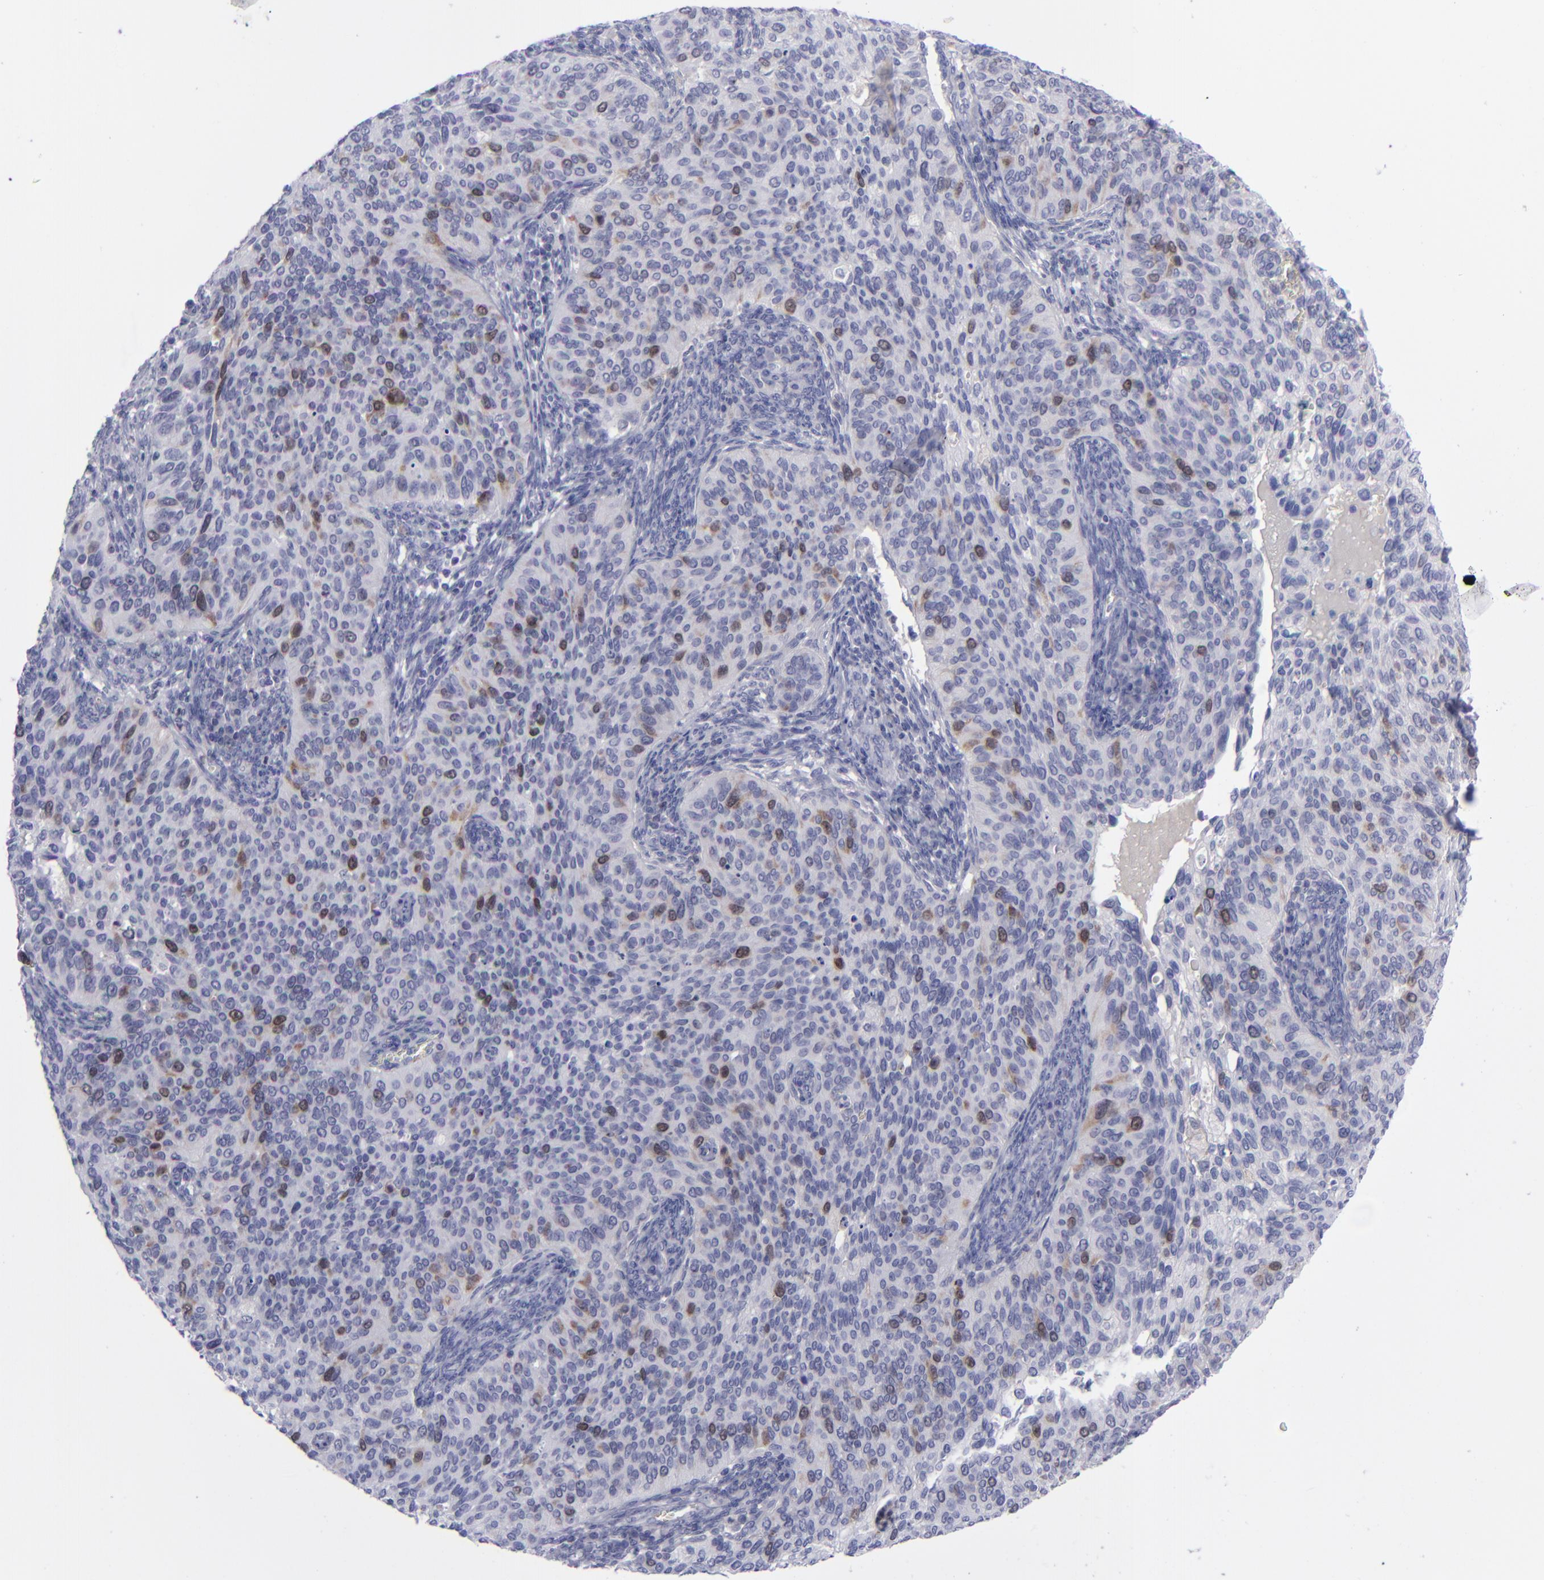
{"staining": {"intensity": "weak", "quantity": "<25%", "location": "cytoplasmic/membranous,nuclear"}, "tissue": "cervical cancer", "cell_type": "Tumor cells", "image_type": "cancer", "snomed": [{"axis": "morphology", "description": "Adenocarcinoma, NOS"}, {"axis": "topography", "description": "Cervix"}], "caption": "High power microscopy micrograph of an IHC histopathology image of cervical adenocarcinoma, revealing no significant expression in tumor cells. (IHC, brightfield microscopy, high magnification).", "gene": "AURKA", "patient": {"sex": "female", "age": 29}}